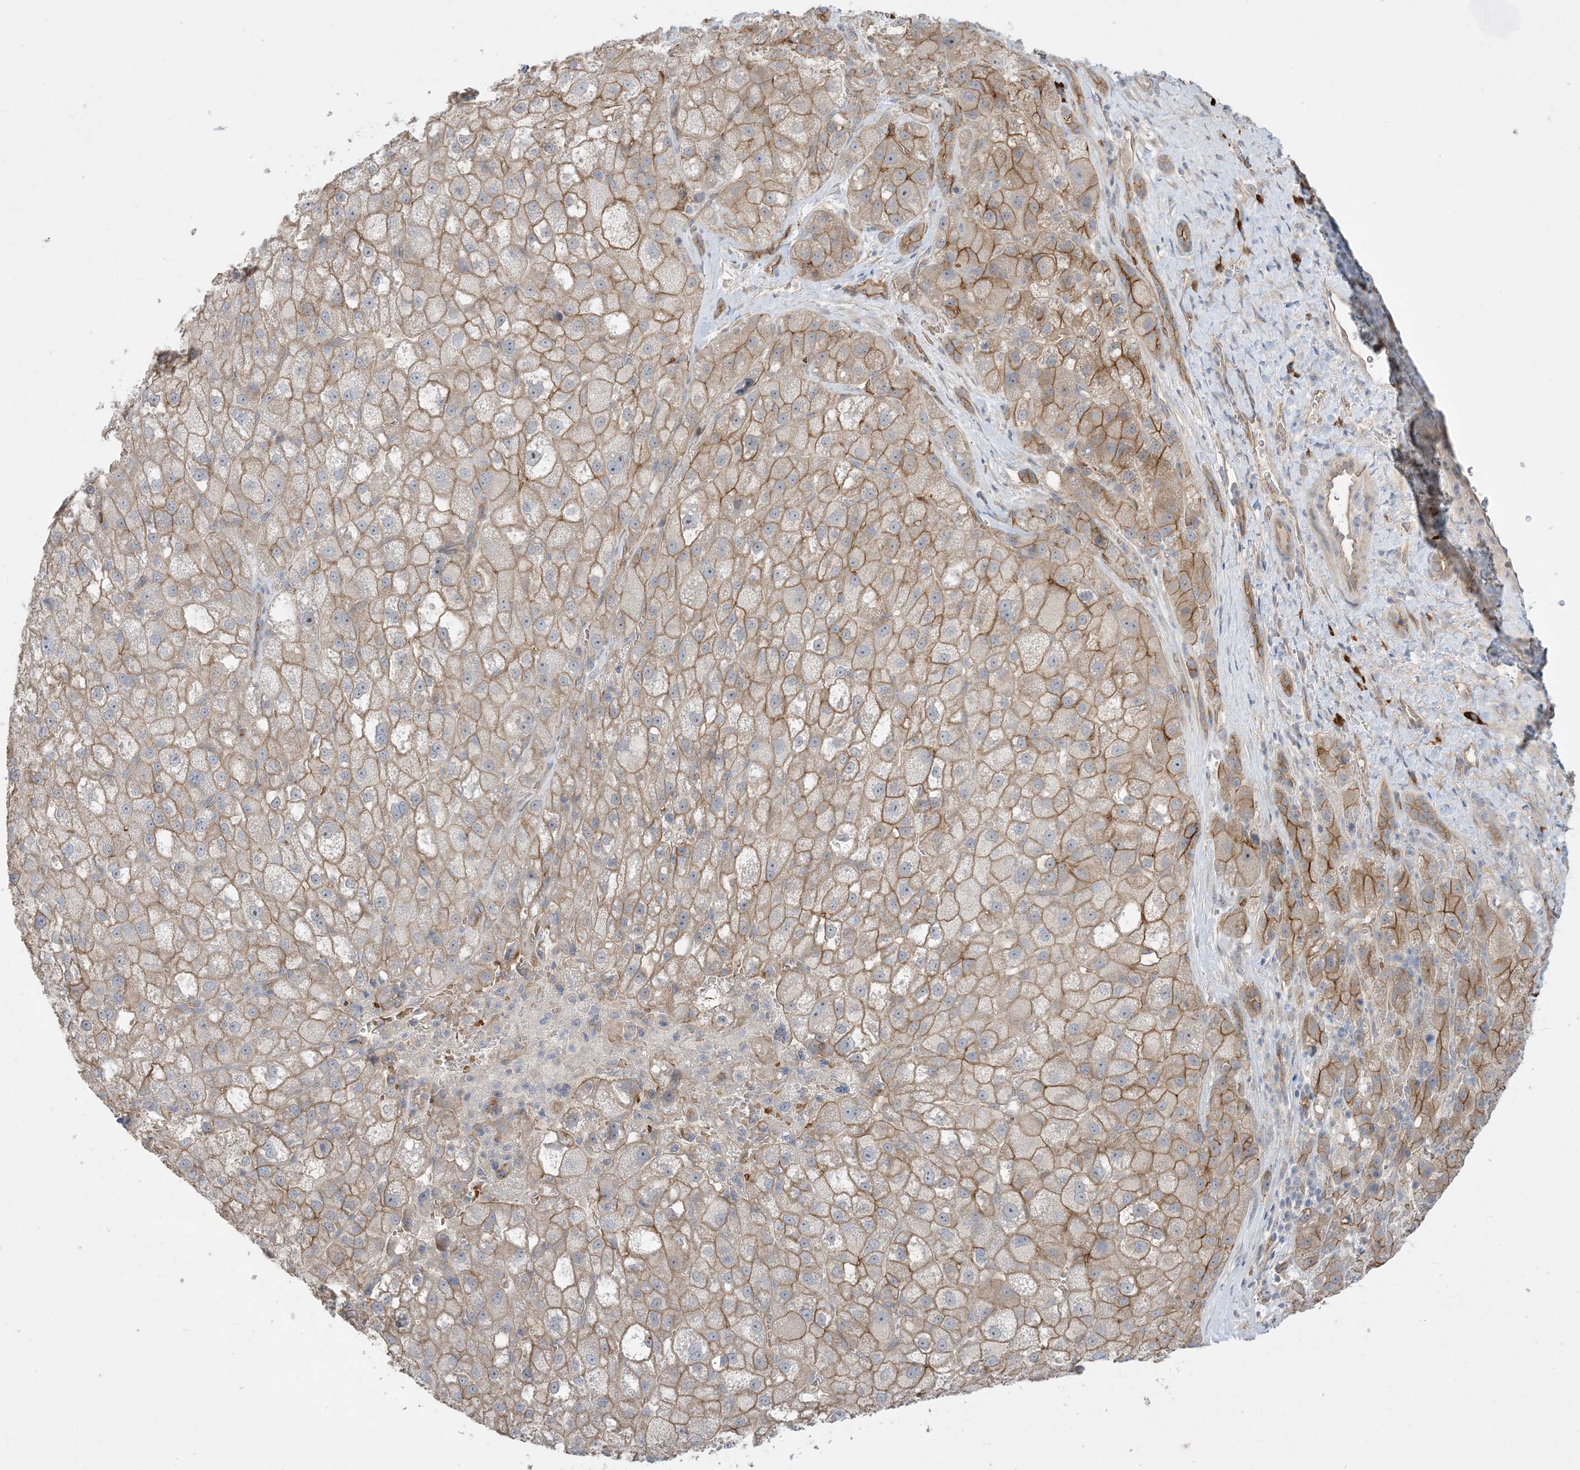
{"staining": {"intensity": "moderate", "quantity": ">75%", "location": "cytoplasmic/membranous"}, "tissue": "liver cancer", "cell_type": "Tumor cells", "image_type": "cancer", "snomed": [{"axis": "morphology", "description": "Carcinoma, Hepatocellular, NOS"}, {"axis": "topography", "description": "Liver"}], "caption": "A high-resolution photomicrograph shows immunohistochemistry staining of liver cancer, which demonstrates moderate cytoplasmic/membranous staining in about >75% of tumor cells.", "gene": "AOC1", "patient": {"sex": "male", "age": 57}}